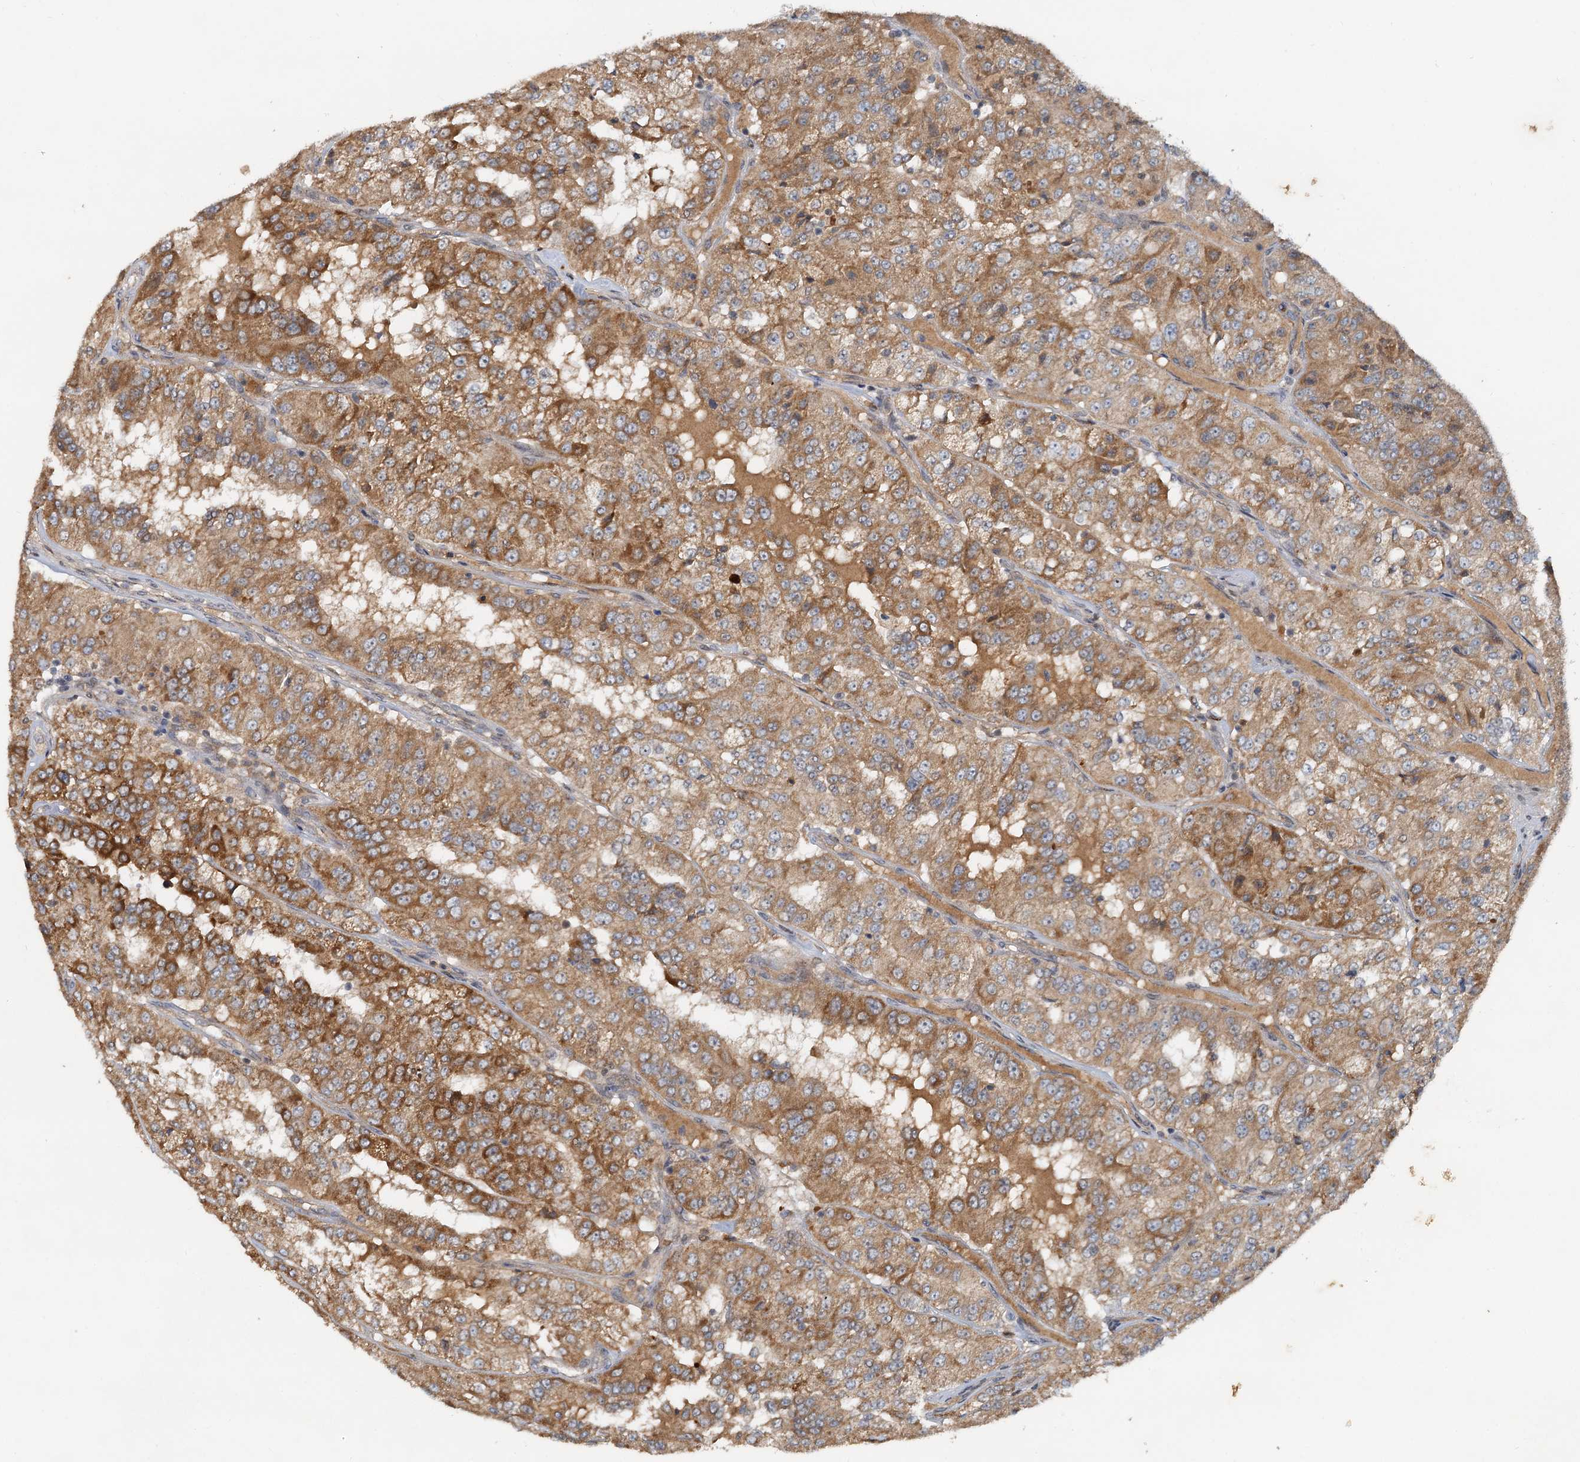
{"staining": {"intensity": "moderate", "quantity": ">75%", "location": "cytoplasmic/membranous"}, "tissue": "renal cancer", "cell_type": "Tumor cells", "image_type": "cancer", "snomed": [{"axis": "morphology", "description": "Adenocarcinoma, NOS"}, {"axis": "topography", "description": "Kidney"}], "caption": "A brown stain labels moderate cytoplasmic/membranous staining of a protein in renal cancer (adenocarcinoma) tumor cells.", "gene": "CEP68", "patient": {"sex": "female", "age": 63}}